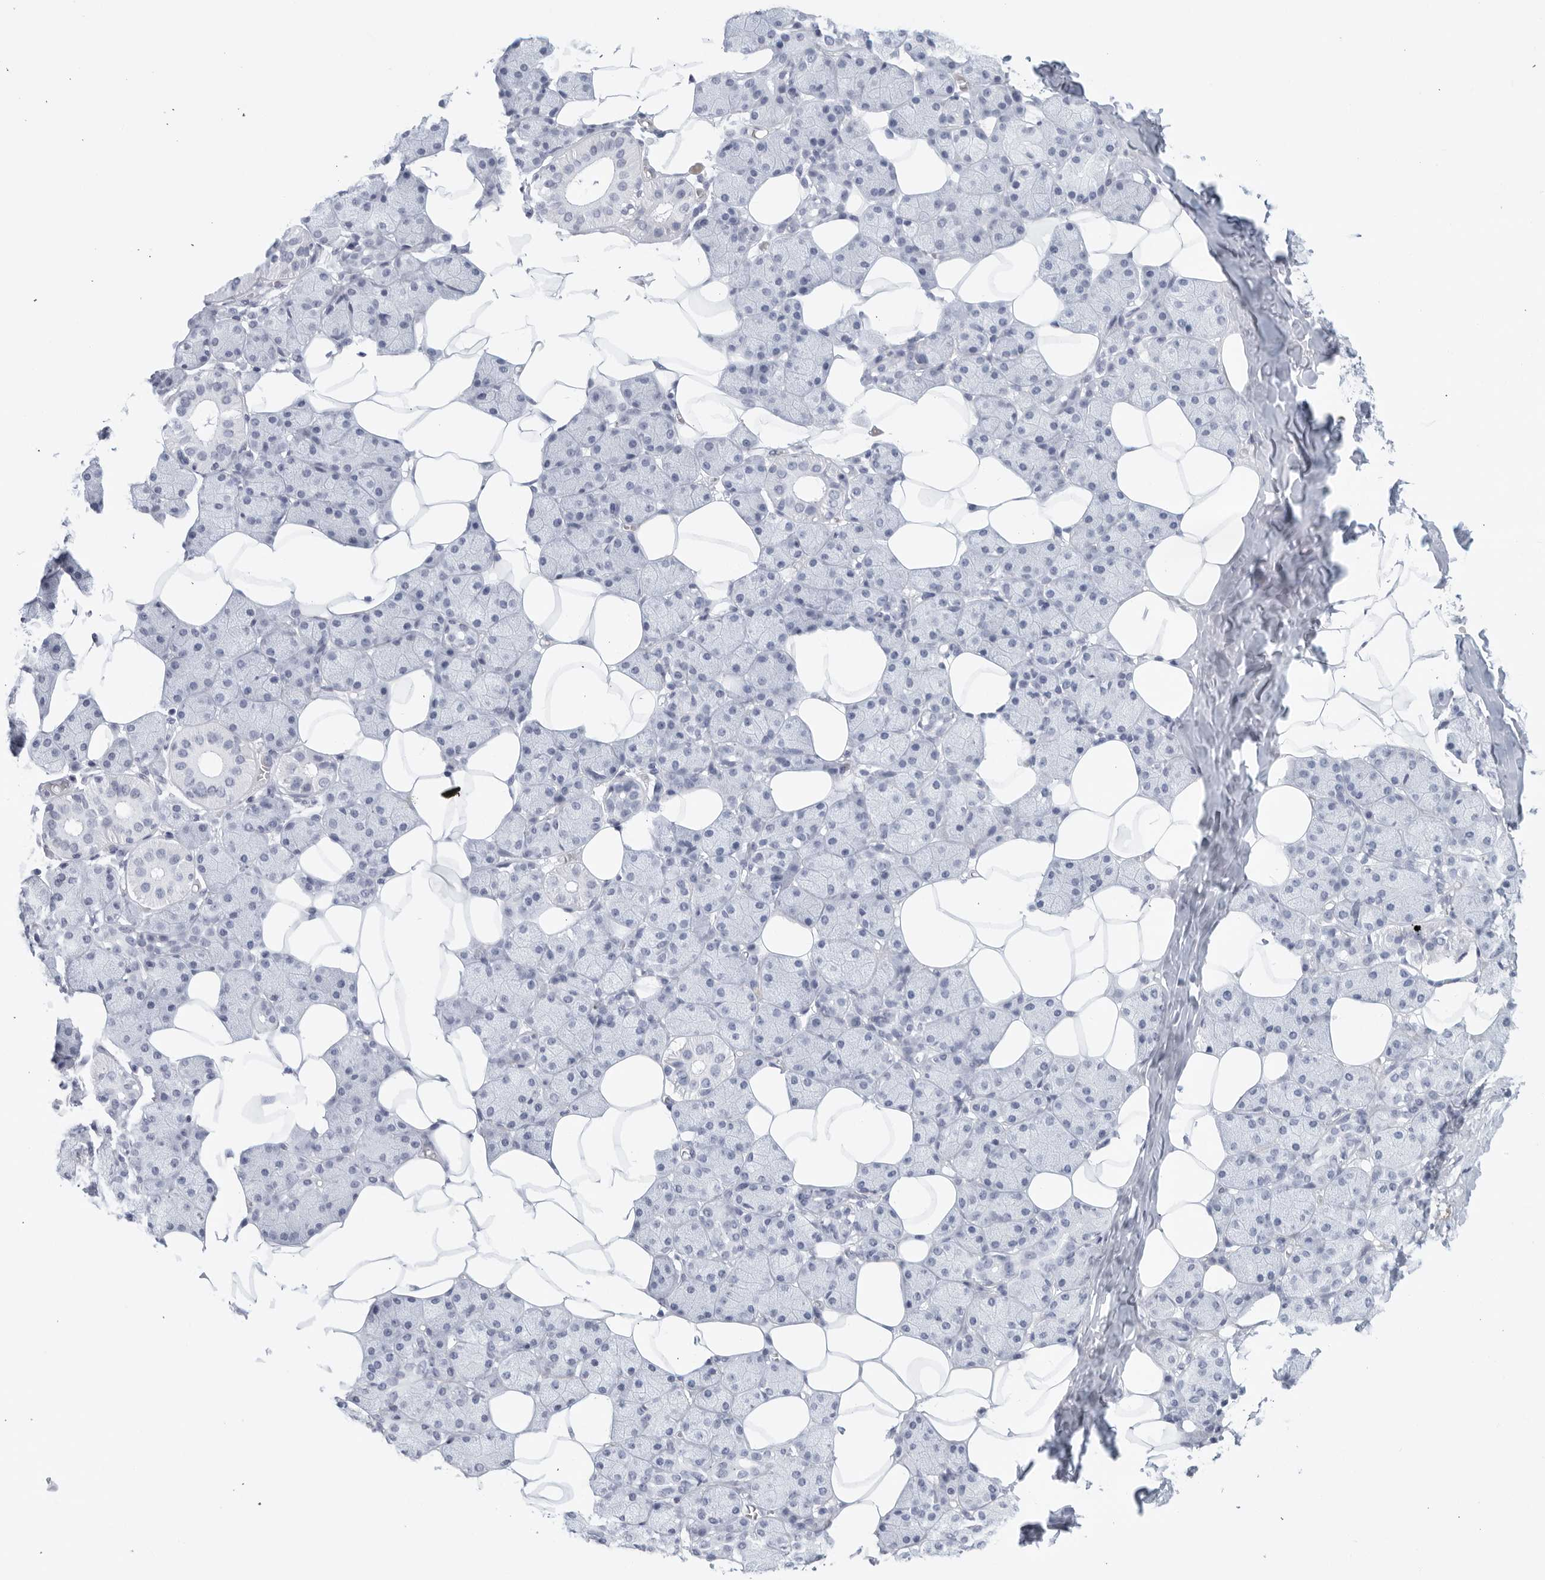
{"staining": {"intensity": "negative", "quantity": "none", "location": "none"}, "tissue": "salivary gland", "cell_type": "Glandular cells", "image_type": "normal", "snomed": [{"axis": "morphology", "description": "Normal tissue, NOS"}, {"axis": "topography", "description": "Salivary gland"}], "caption": "A high-resolution image shows immunohistochemistry (IHC) staining of normal salivary gland, which exhibits no significant staining in glandular cells. The staining is performed using DAB brown chromogen with nuclei counter-stained in using hematoxylin.", "gene": "FGG", "patient": {"sex": "female", "age": 33}}